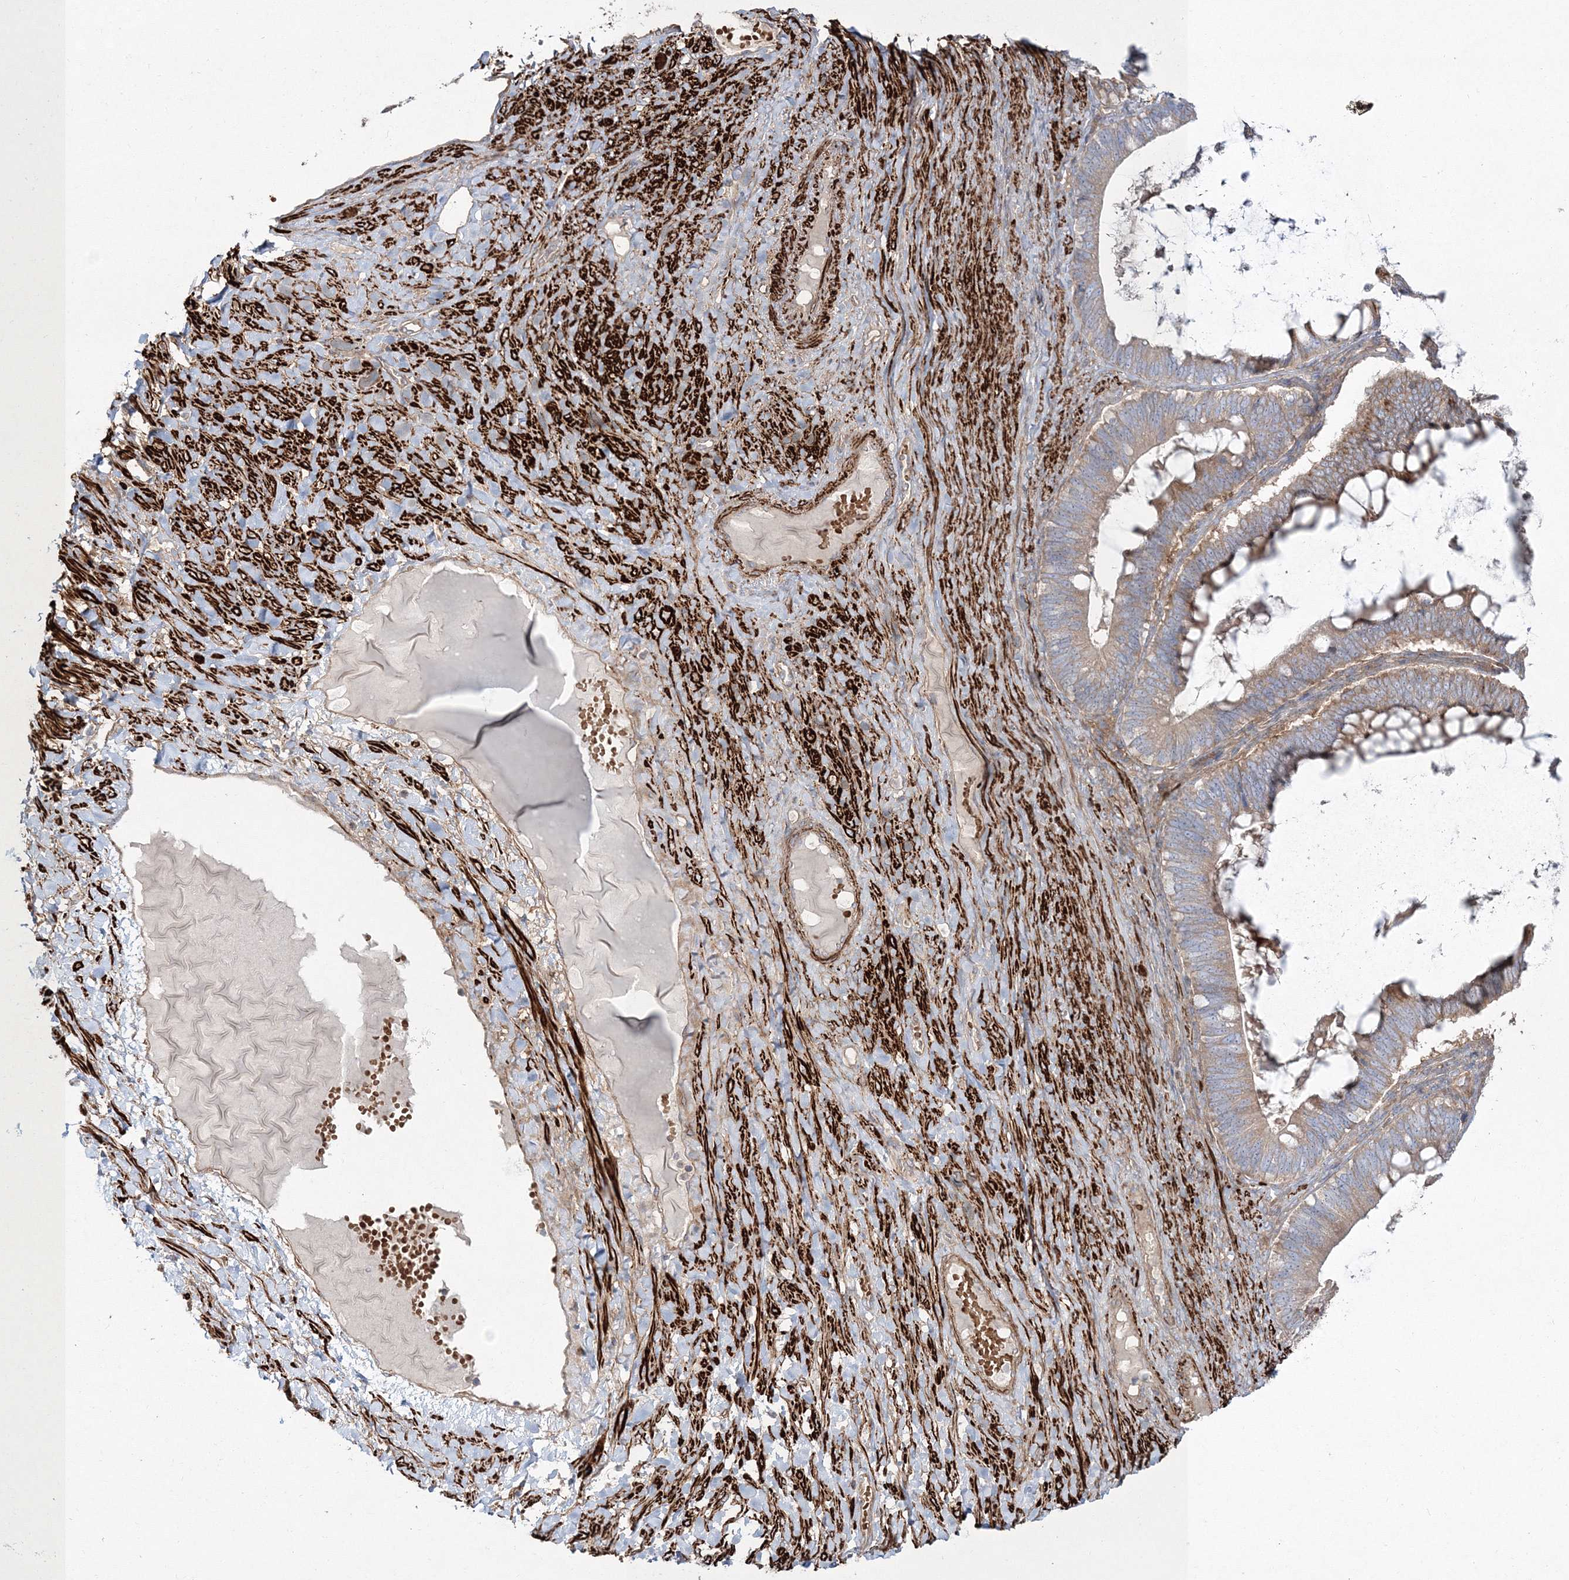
{"staining": {"intensity": "weak", "quantity": ">75%", "location": "cytoplasmic/membranous"}, "tissue": "ovarian cancer", "cell_type": "Tumor cells", "image_type": "cancer", "snomed": [{"axis": "morphology", "description": "Cystadenocarcinoma, mucinous, NOS"}, {"axis": "topography", "description": "Ovary"}], "caption": "Immunohistochemistry (IHC) histopathology image of human ovarian mucinous cystadenocarcinoma stained for a protein (brown), which shows low levels of weak cytoplasmic/membranous staining in about >75% of tumor cells.", "gene": "ZSWIM6", "patient": {"sex": "female", "age": 61}}